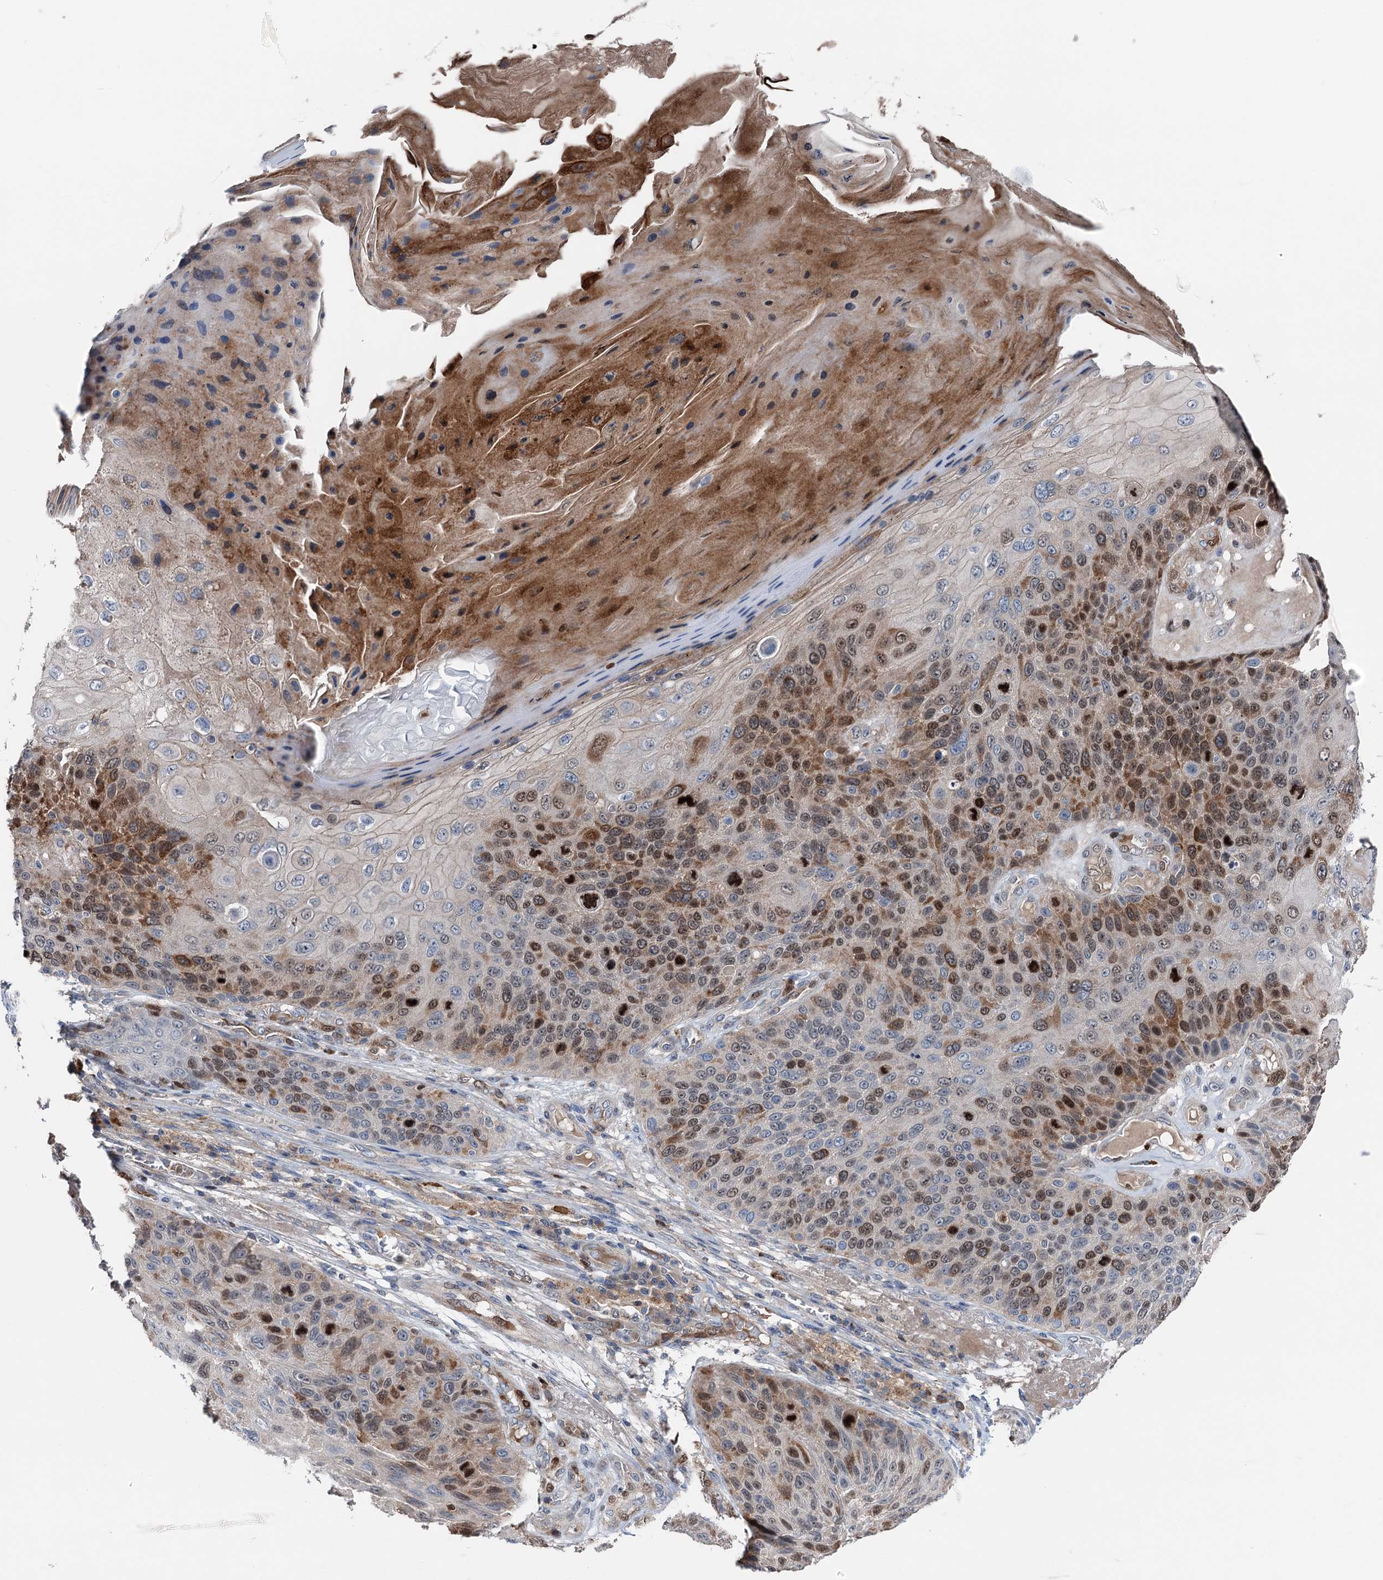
{"staining": {"intensity": "moderate", "quantity": "25%-75%", "location": "cytoplasmic/membranous,nuclear"}, "tissue": "skin cancer", "cell_type": "Tumor cells", "image_type": "cancer", "snomed": [{"axis": "morphology", "description": "Squamous cell carcinoma, NOS"}, {"axis": "topography", "description": "Skin"}], "caption": "Moderate cytoplasmic/membranous and nuclear staining is identified in about 25%-75% of tumor cells in skin cancer.", "gene": "NCAPD2", "patient": {"sex": "female", "age": 88}}